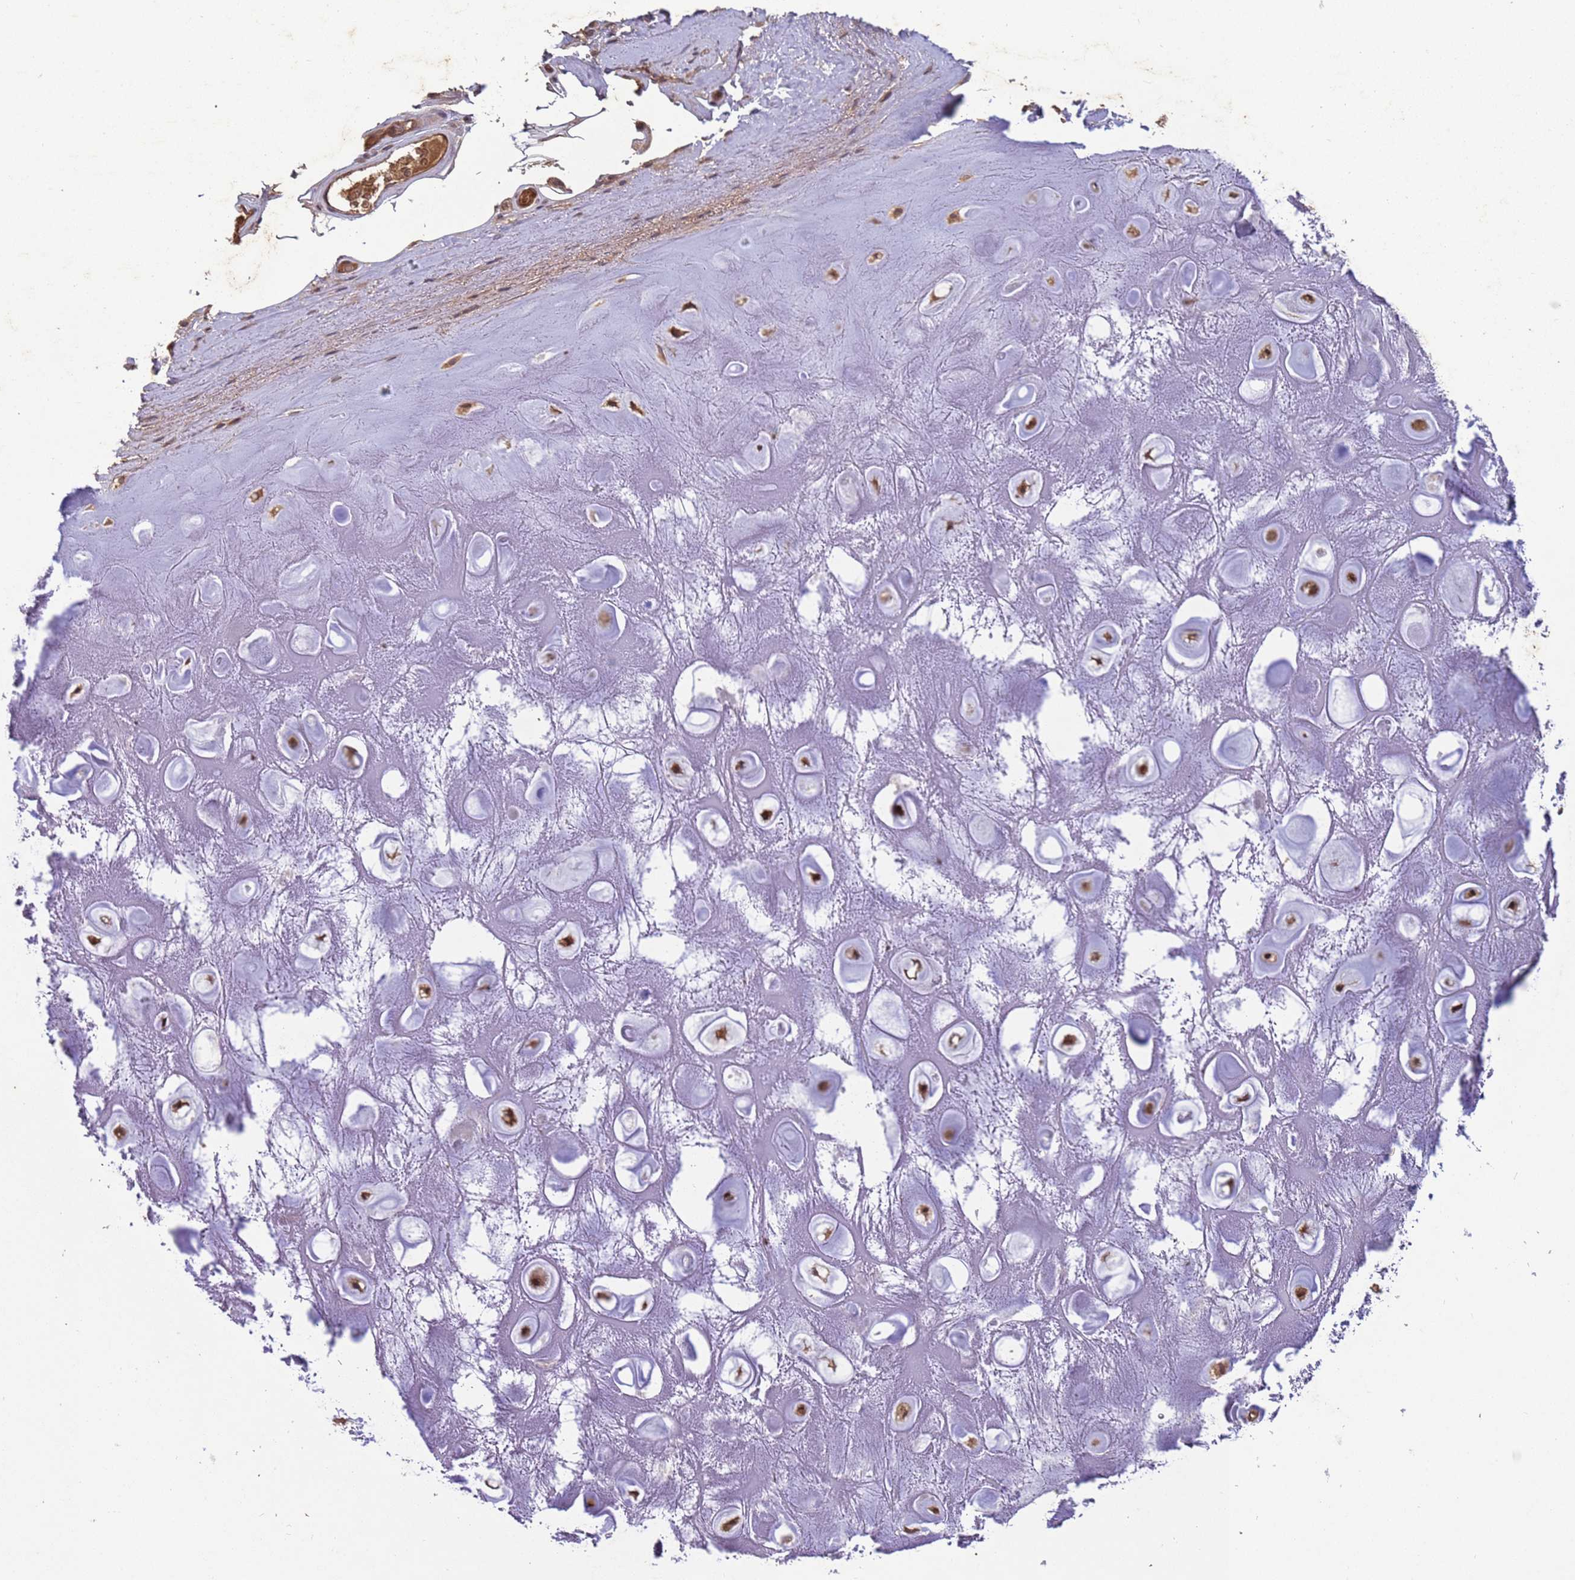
{"staining": {"intensity": "moderate", "quantity": "<25%", "location": "cytoplasmic/membranous"}, "tissue": "adipose tissue", "cell_type": "Adipocytes", "image_type": "normal", "snomed": [{"axis": "morphology", "description": "Normal tissue, NOS"}, {"axis": "topography", "description": "Cartilage tissue"}], "caption": "This is an image of IHC staining of benign adipose tissue, which shows moderate staining in the cytoplasmic/membranous of adipocytes.", "gene": "ERI1", "patient": {"sex": "male", "age": 81}}